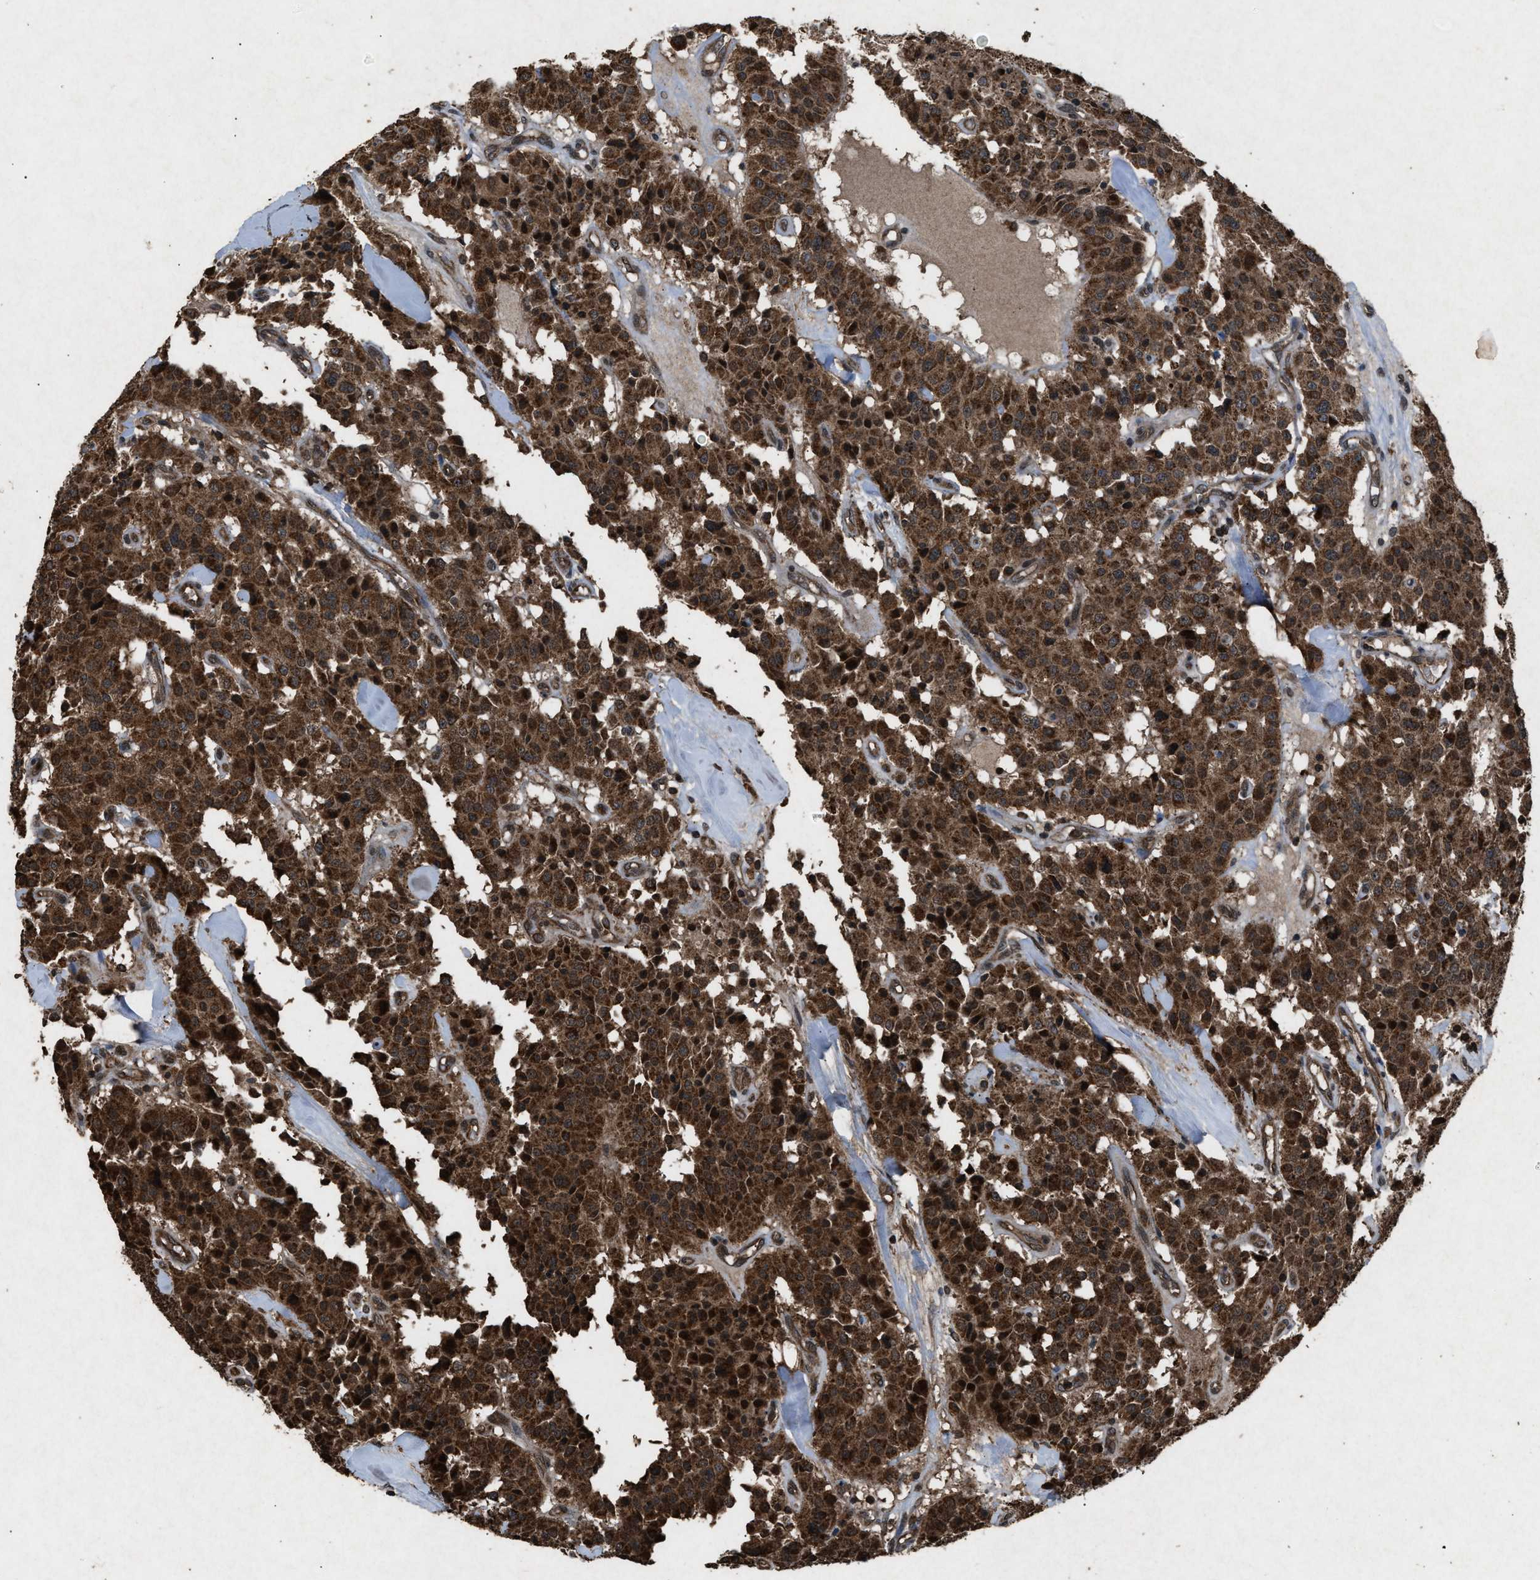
{"staining": {"intensity": "strong", "quantity": ">75%", "location": "cytoplasmic/membranous"}, "tissue": "carcinoid", "cell_type": "Tumor cells", "image_type": "cancer", "snomed": [{"axis": "morphology", "description": "Carcinoid, malignant, NOS"}, {"axis": "topography", "description": "Lung"}], "caption": "The photomicrograph reveals immunohistochemical staining of carcinoid. There is strong cytoplasmic/membranous expression is seen in approximately >75% of tumor cells. The protein of interest is shown in brown color, while the nuclei are stained blue.", "gene": "OAS1", "patient": {"sex": "male", "age": 30}}